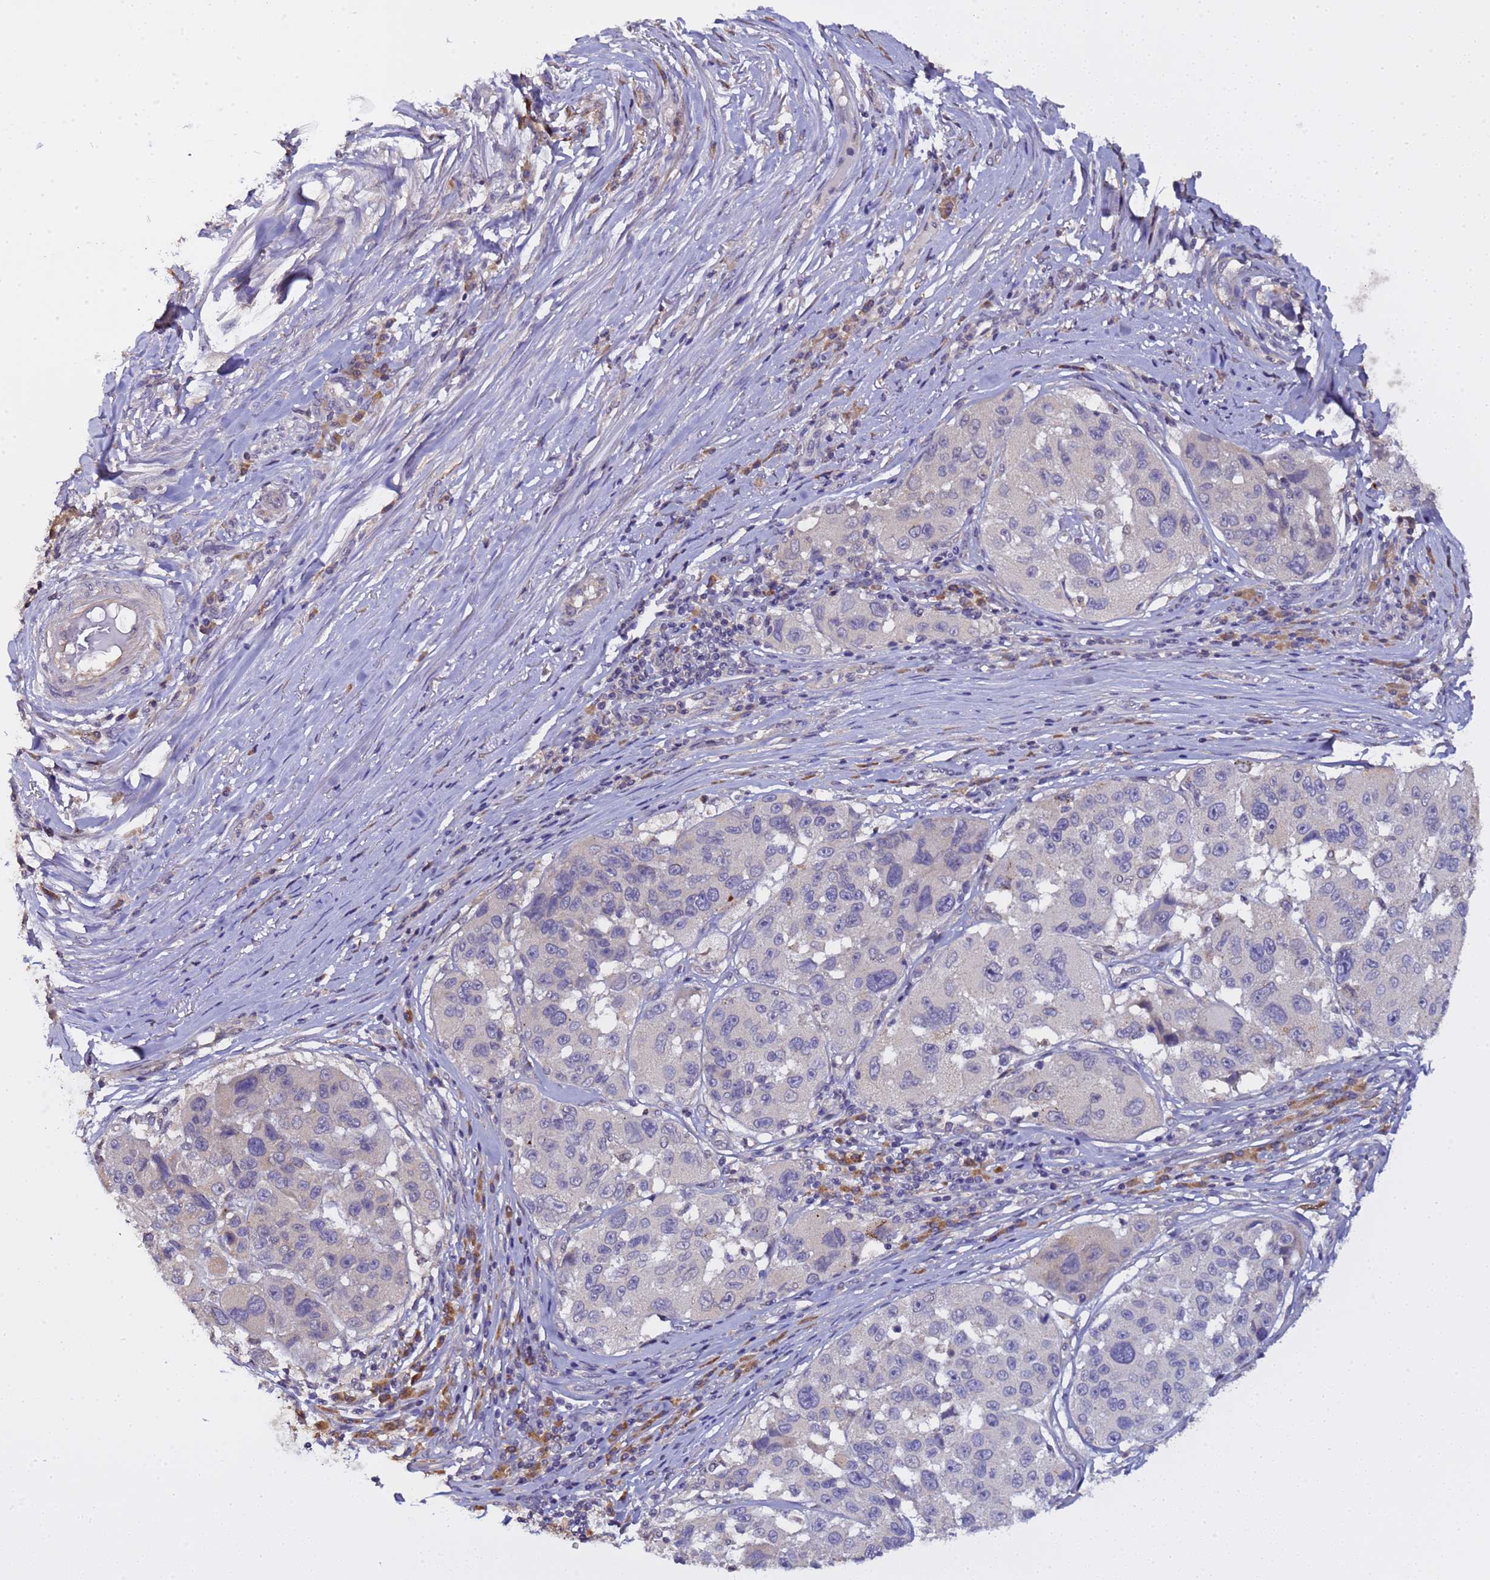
{"staining": {"intensity": "negative", "quantity": "none", "location": "none"}, "tissue": "melanoma", "cell_type": "Tumor cells", "image_type": "cancer", "snomed": [{"axis": "morphology", "description": "Malignant melanoma, NOS"}, {"axis": "topography", "description": "Skin"}], "caption": "High power microscopy image of an IHC photomicrograph of malignant melanoma, revealing no significant positivity in tumor cells.", "gene": "ELMOD2", "patient": {"sex": "female", "age": 66}}